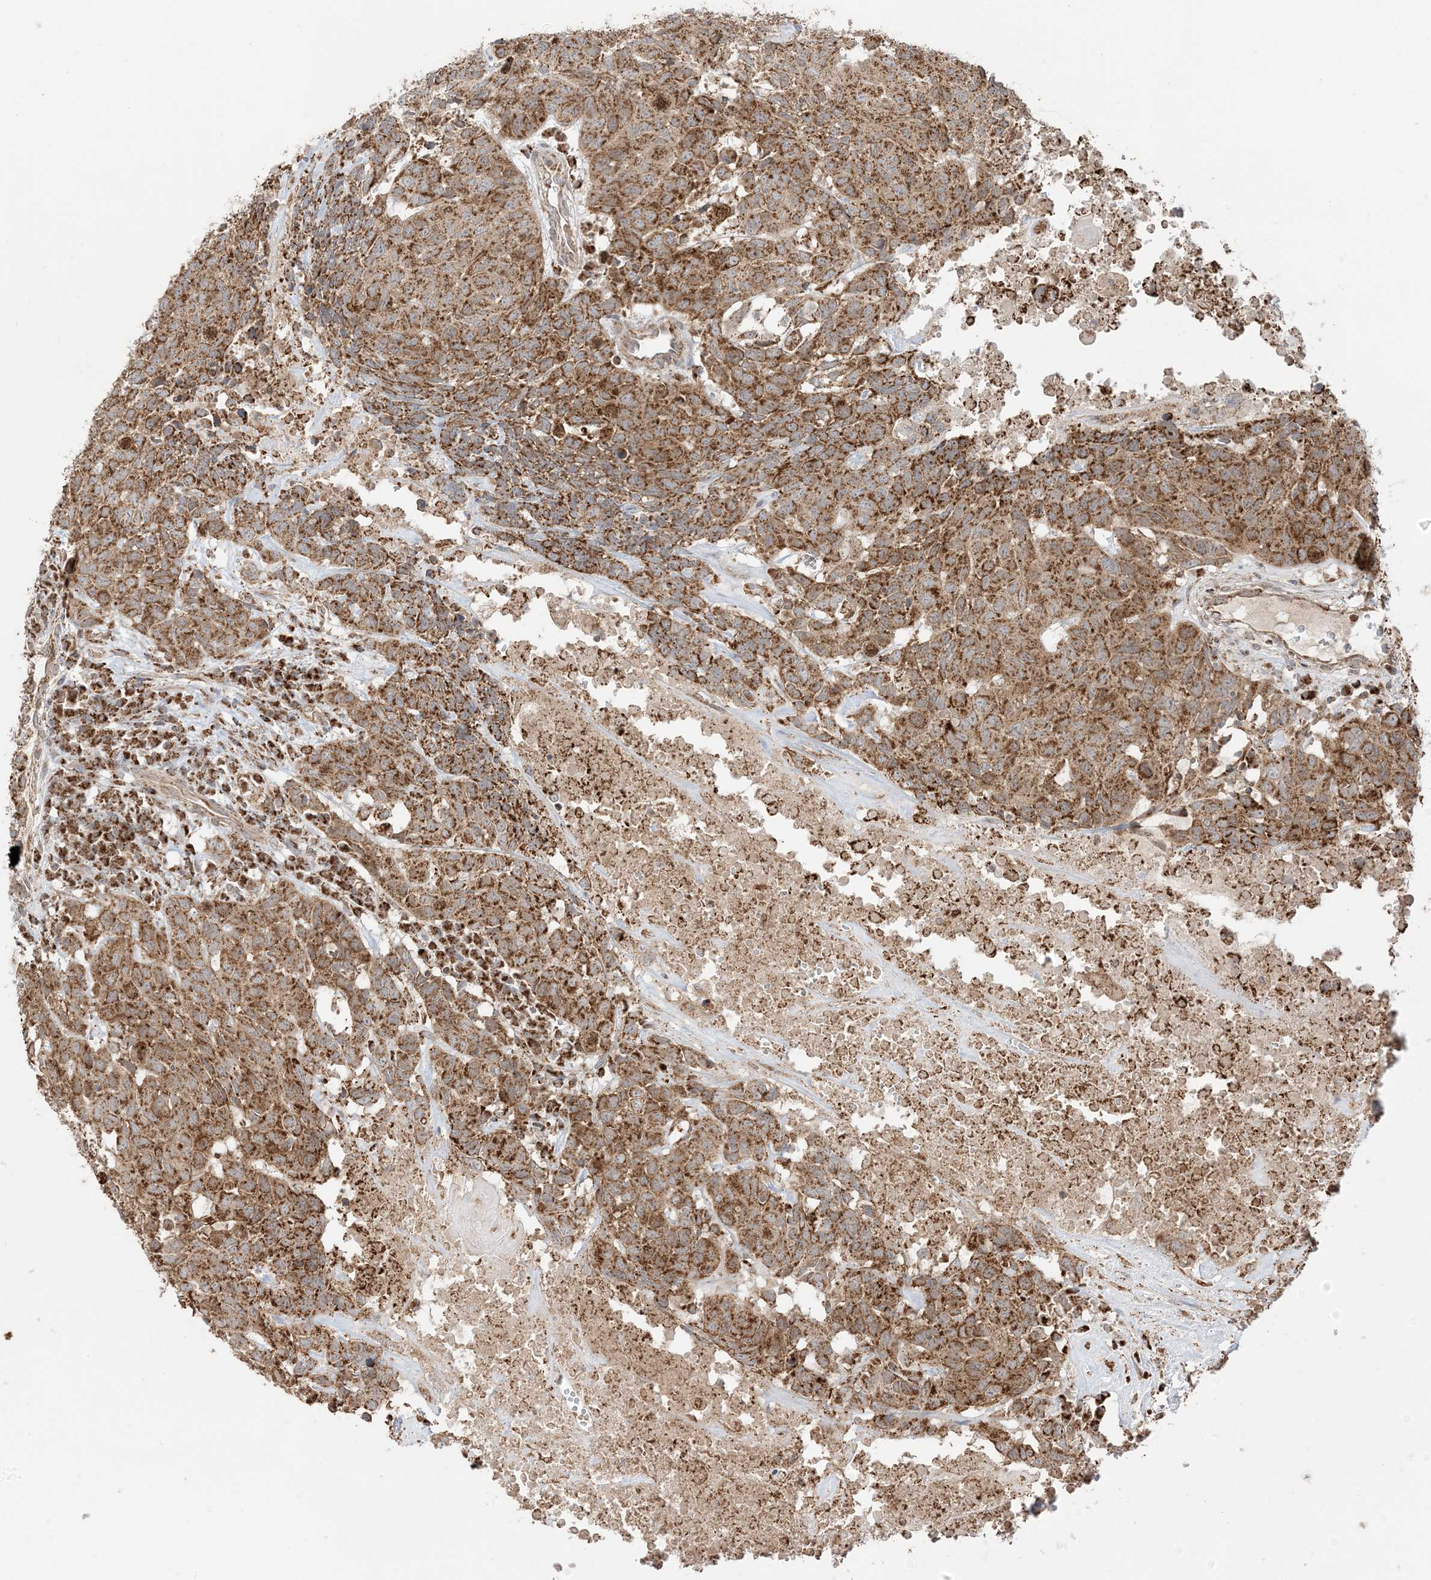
{"staining": {"intensity": "strong", "quantity": ">75%", "location": "cytoplasmic/membranous"}, "tissue": "head and neck cancer", "cell_type": "Tumor cells", "image_type": "cancer", "snomed": [{"axis": "morphology", "description": "Squamous cell carcinoma, NOS"}, {"axis": "topography", "description": "Head-Neck"}], "caption": "DAB (3,3'-diaminobenzidine) immunohistochemical staining of head and neck cancer (squamous cell carcinoma) demonstrates strong cytoplasmic/membranous protein staining in about >75% of tumor cells.", "gene": "N4BP3", "patient": {"sex": "male", "age": 66}}